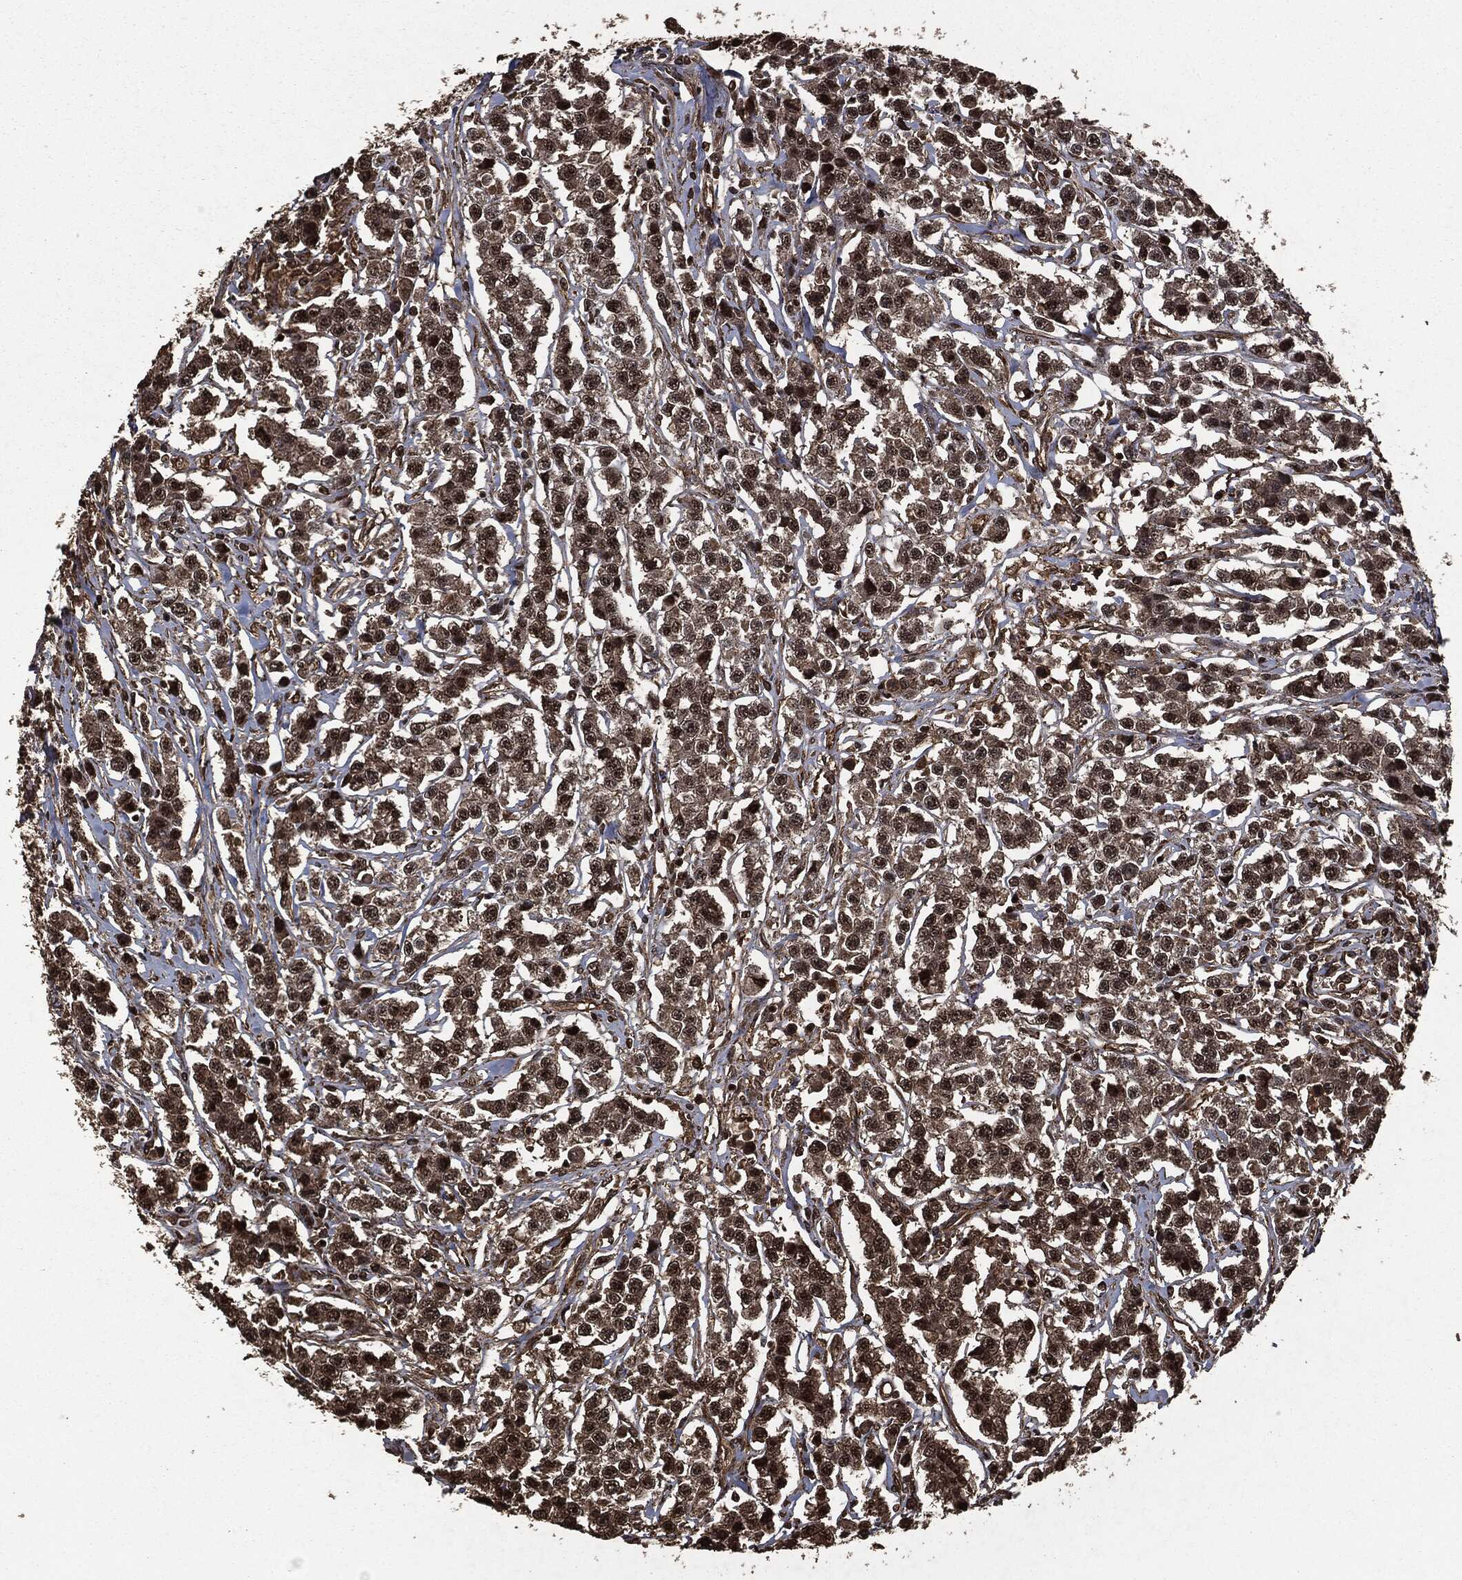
{"staining": {"intensity": "moderate", "quantity": ">75%", "location": "cytoplasmic/membranous,nuclear"}, "tissue": "testis cancer", "cell_type": "Tumor cells", "image_type": "cancer", "snomed": [{"axis": "morphology", "description": "Seminoma, NOS"}, {"axis": "topography", "description": "Testis"}], "caption": "A histopathology image of seminoma (testis) stained for a protein displays moderate cytoplasmic/membranous and nuclear brown staining in tumor cells. The protein is stained brown, and the nuclei are stained in blue (DAB (3,3'-diaminobenzidine) IHC with brightfield microscopy, high magnification).", "gene": "HRAS", "patient": {"sex": "male", "age": 59}}